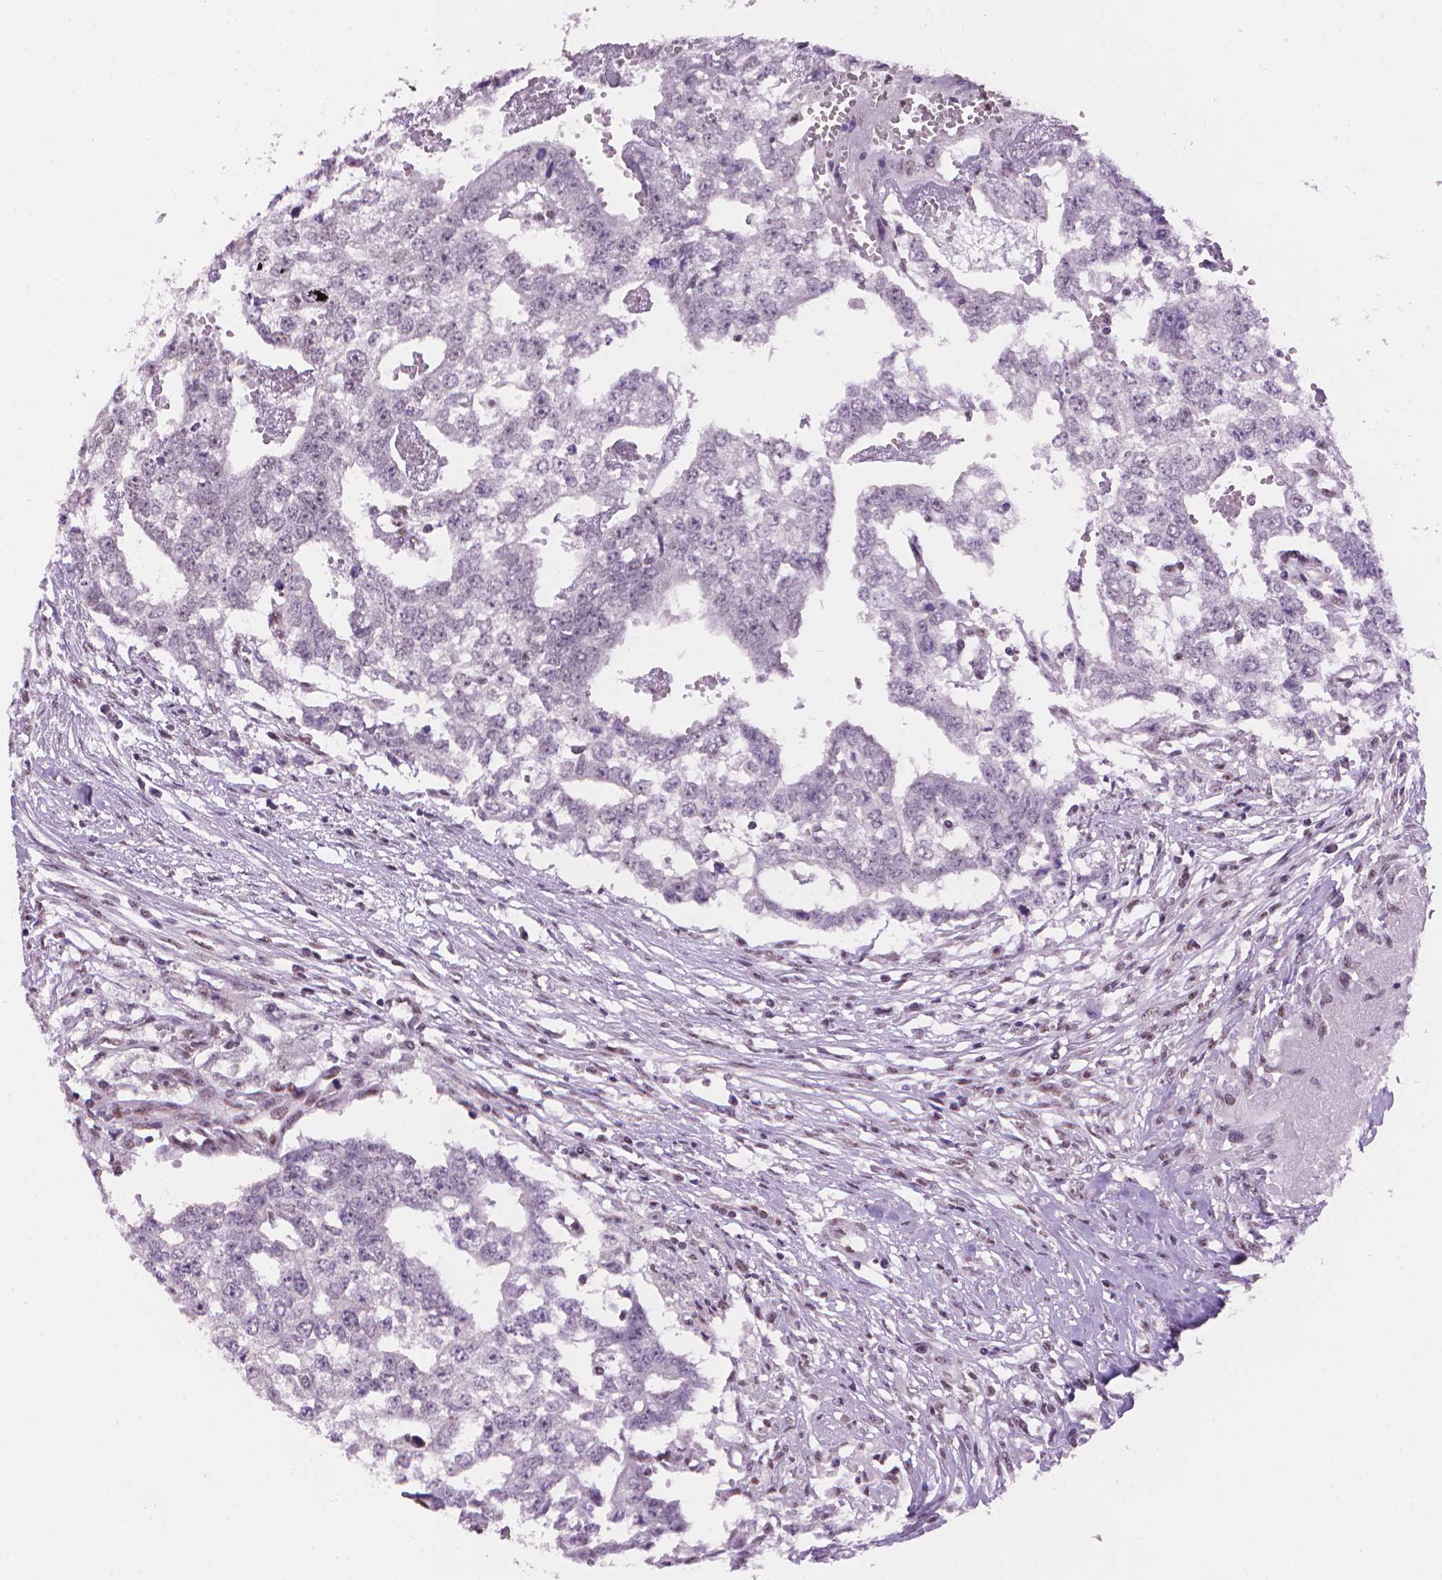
{"staining": {"intensity": "weak", "quantity": "<25%", "location": "nuclear"}, "tissue": "testis cancer", "cell_type": "Tumor cells", "image_type": "cancer", "snomed": [{"axis": "morphology", "description": "Carcinoma, Embryonal, NOS"}, {"axis": "morphology", "description": "Teratoma, malignant, NOS"}, {"axis": "topography", "description": "Testis"}], "caption": "Protein analysis of testis cancer shows no significant staining in tumor cells. The staining is performed using DAB brown chromogen with nuclei counter-stained in using hematoxylin.", "gene": "UBN1", "patient": {"sex": "male", "age": 24}}